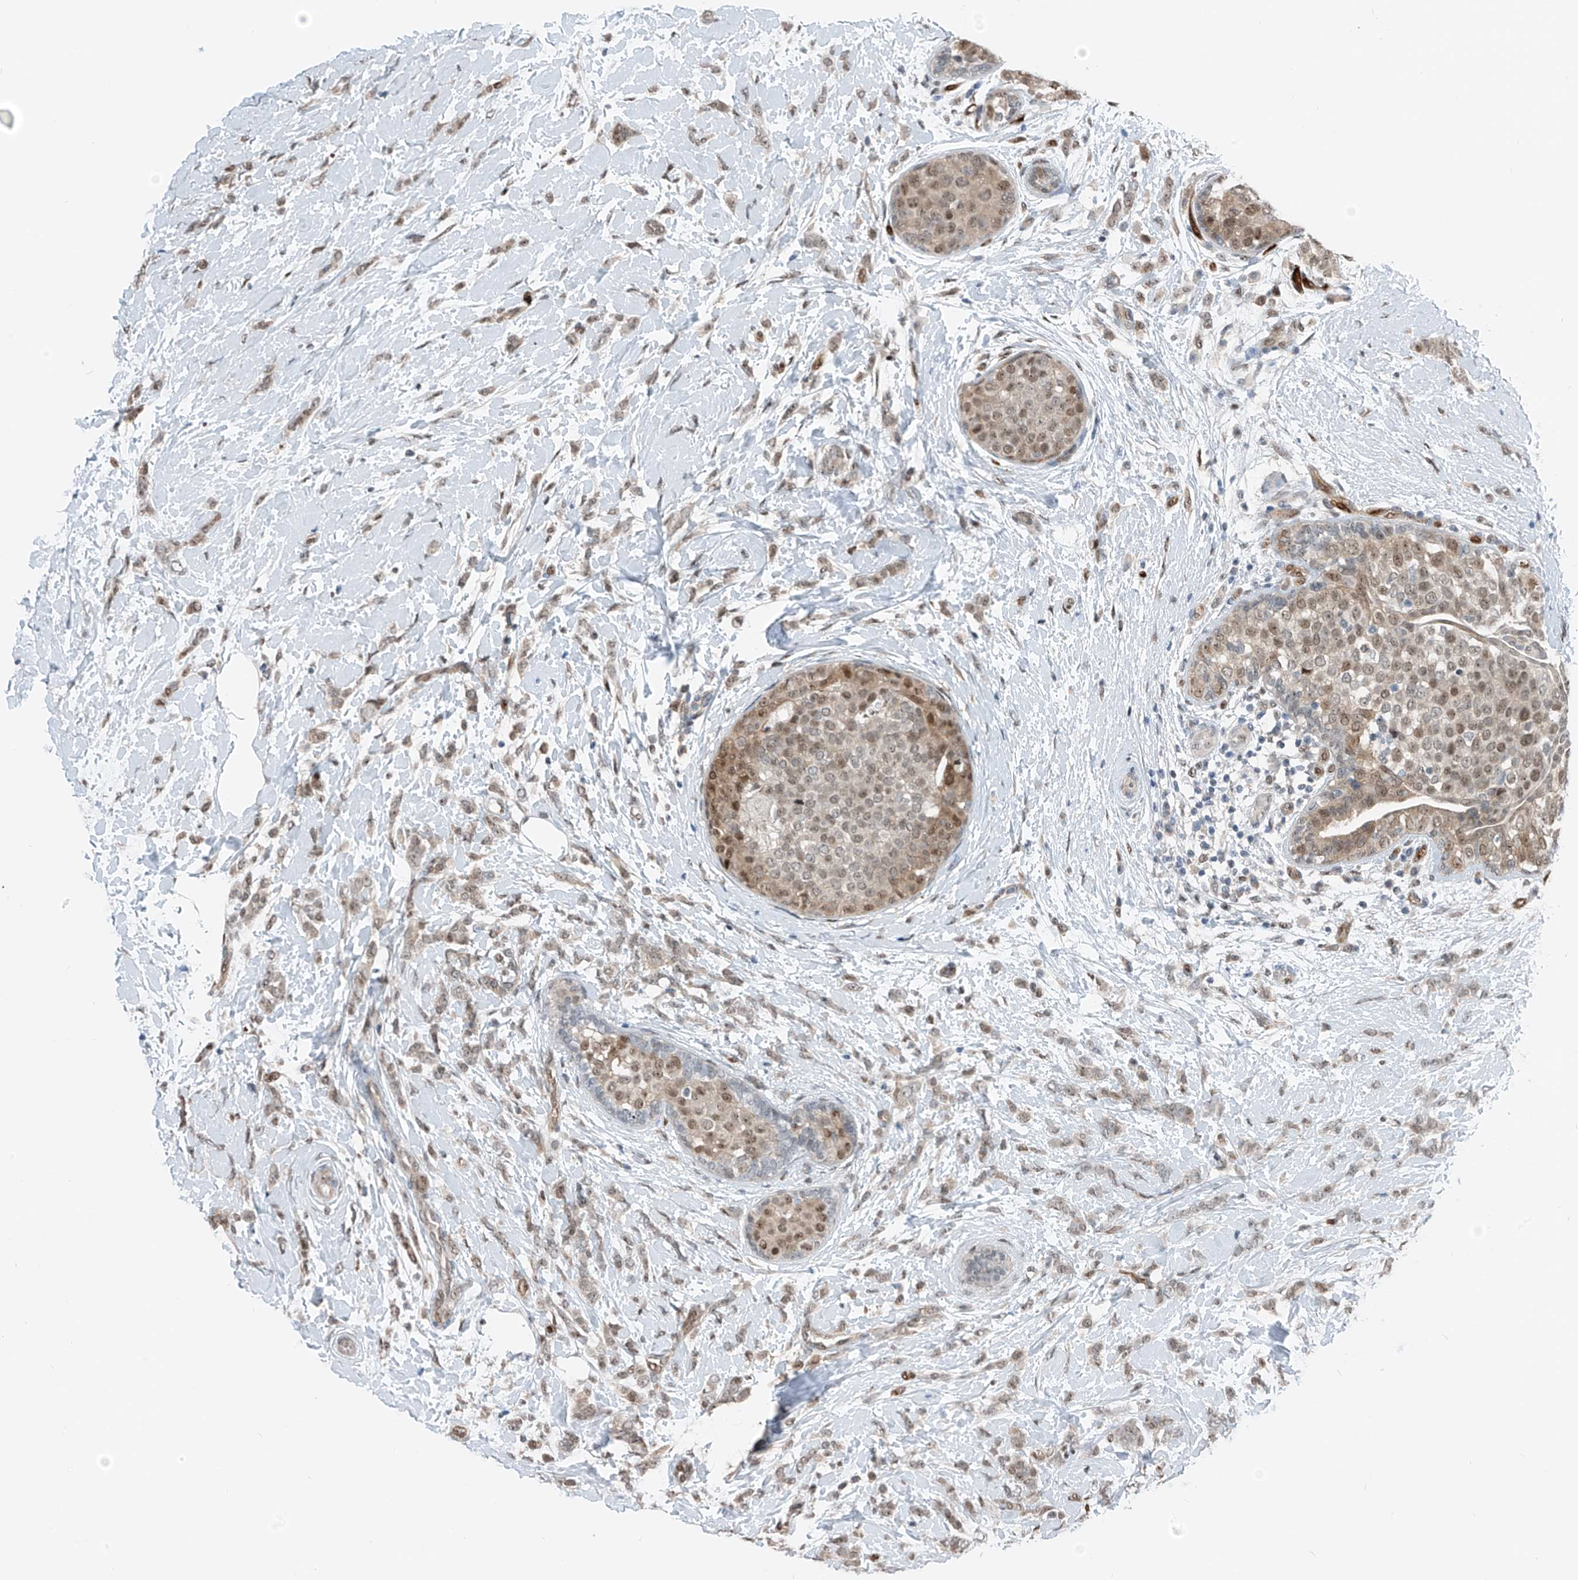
{"staining": {"intensity": "moderate", "quantity": ">75%", "location": "cytoplasmic/membranous,nuclear"}, "tissue": "breast cancer", "cell_type": "Tumor cells", "image_type": "cancer", "snomed": [{"axis": "morphology", "description": "Lobular carcinoma, in situ"}, {"axis": "morphology", "description": "Lobular carcinoma"}, {"axis": "topography", "description": "Breast"}], "caption": "A medium amount of moderate cytoplasmic/membranous and nuclear staining is seen in about >75% of tumor cells in lobular carcinoma in situ (breast) tissue.", "gene": "RBP7", "patient": {"sex": "female", "age": 41}}